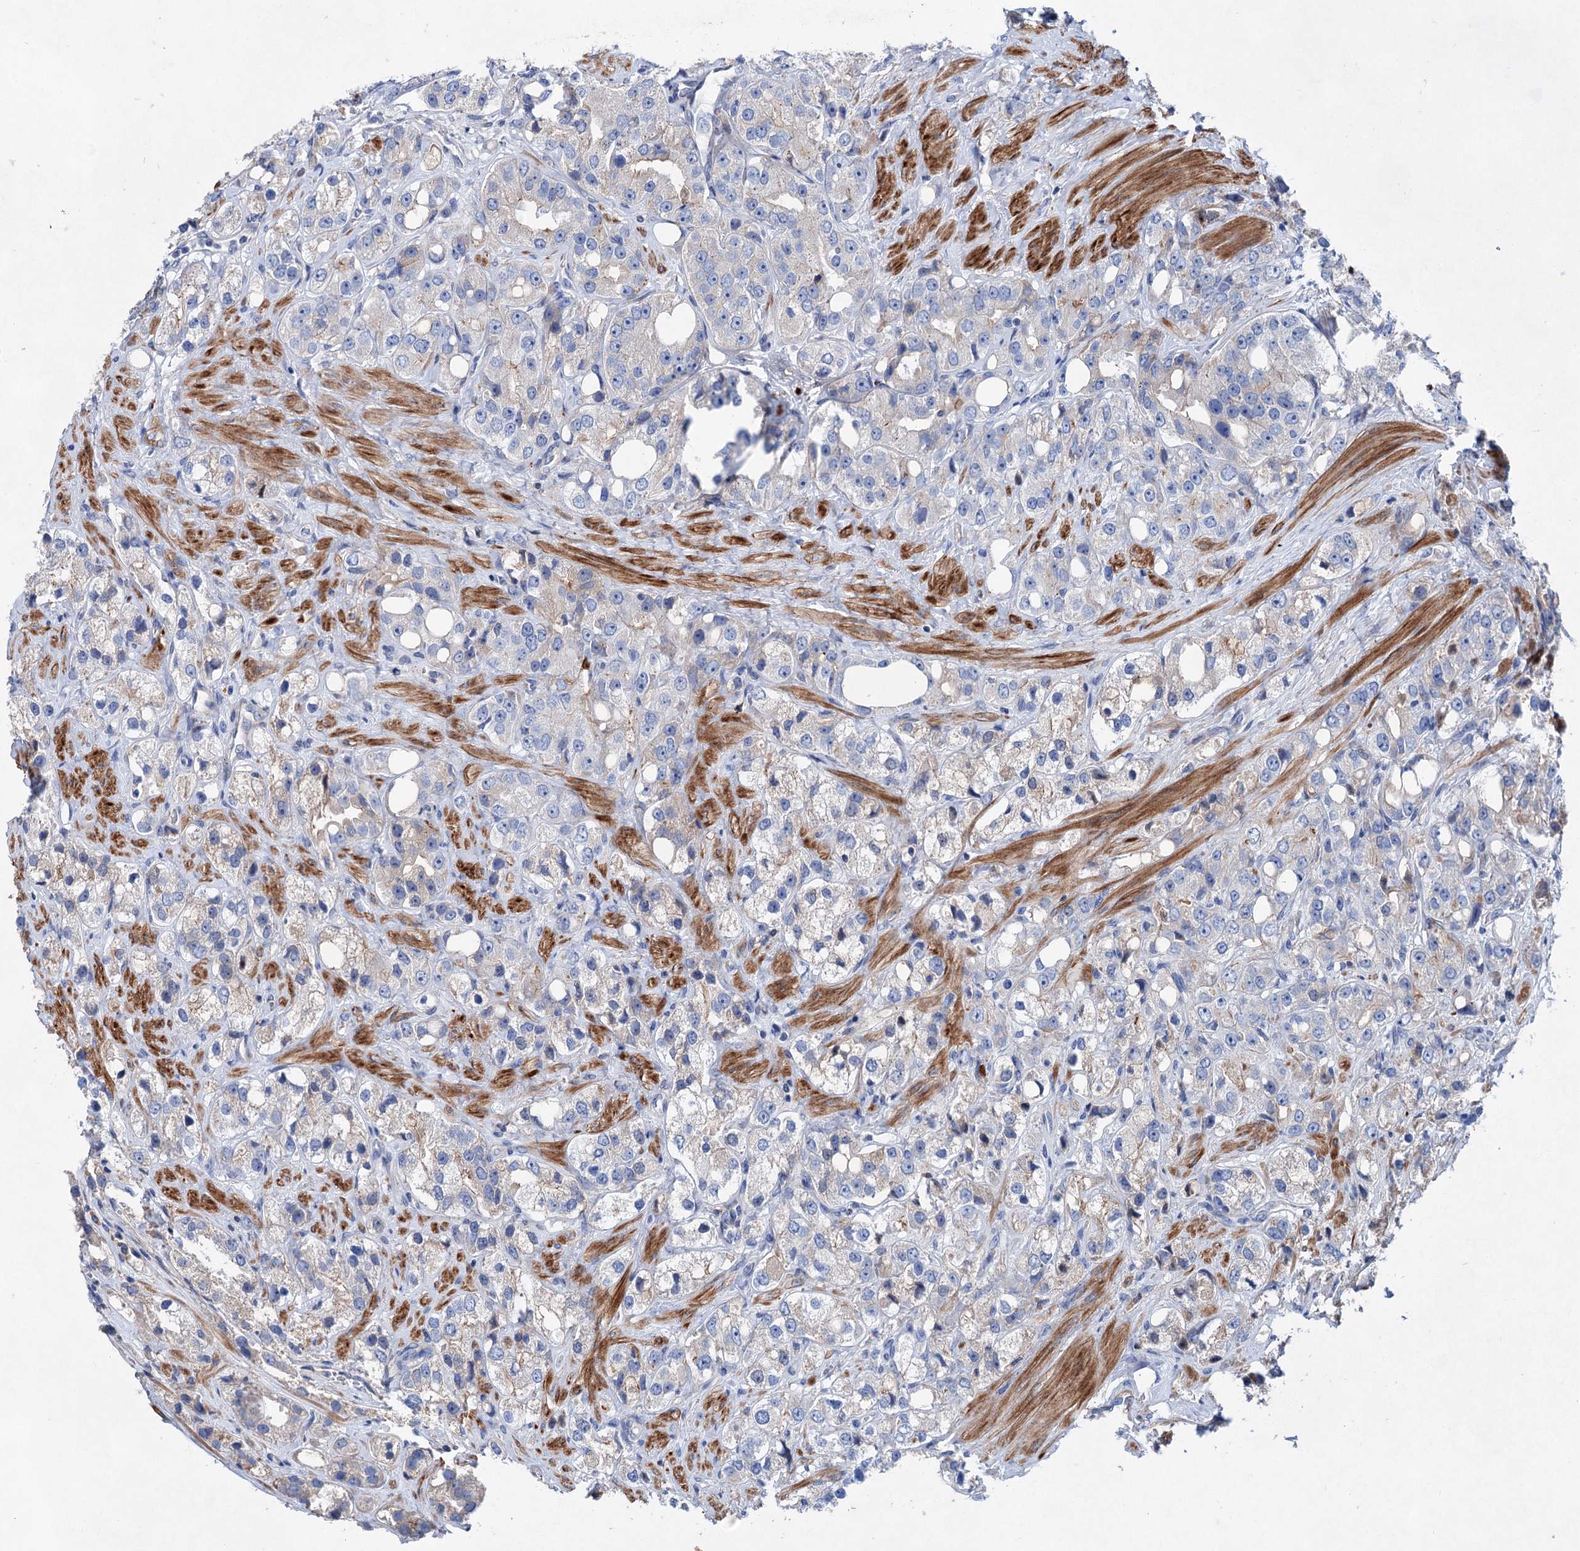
{"staining": {"intensity": "negative", "quantity": "none", "location": "none"}, "tissue": "prostate cancer", "cell_type": "Tumor cells", "image_type": "cancer", "snomed": [{"axis": "morphology", "description": "Adenocarcinoma, NOS"}, {"axis": "topography", "description": "Prostate"}], "caption": "This histopathology image is of prostate cancer (adenocarcinoma) stained with immunohistochemistry to label a protein in brown with the nuclei are counter-stained blue. There is no positivity in tumor cells.", "gene": "GPR155", "patient": {"sex": "male", "age": 79}}